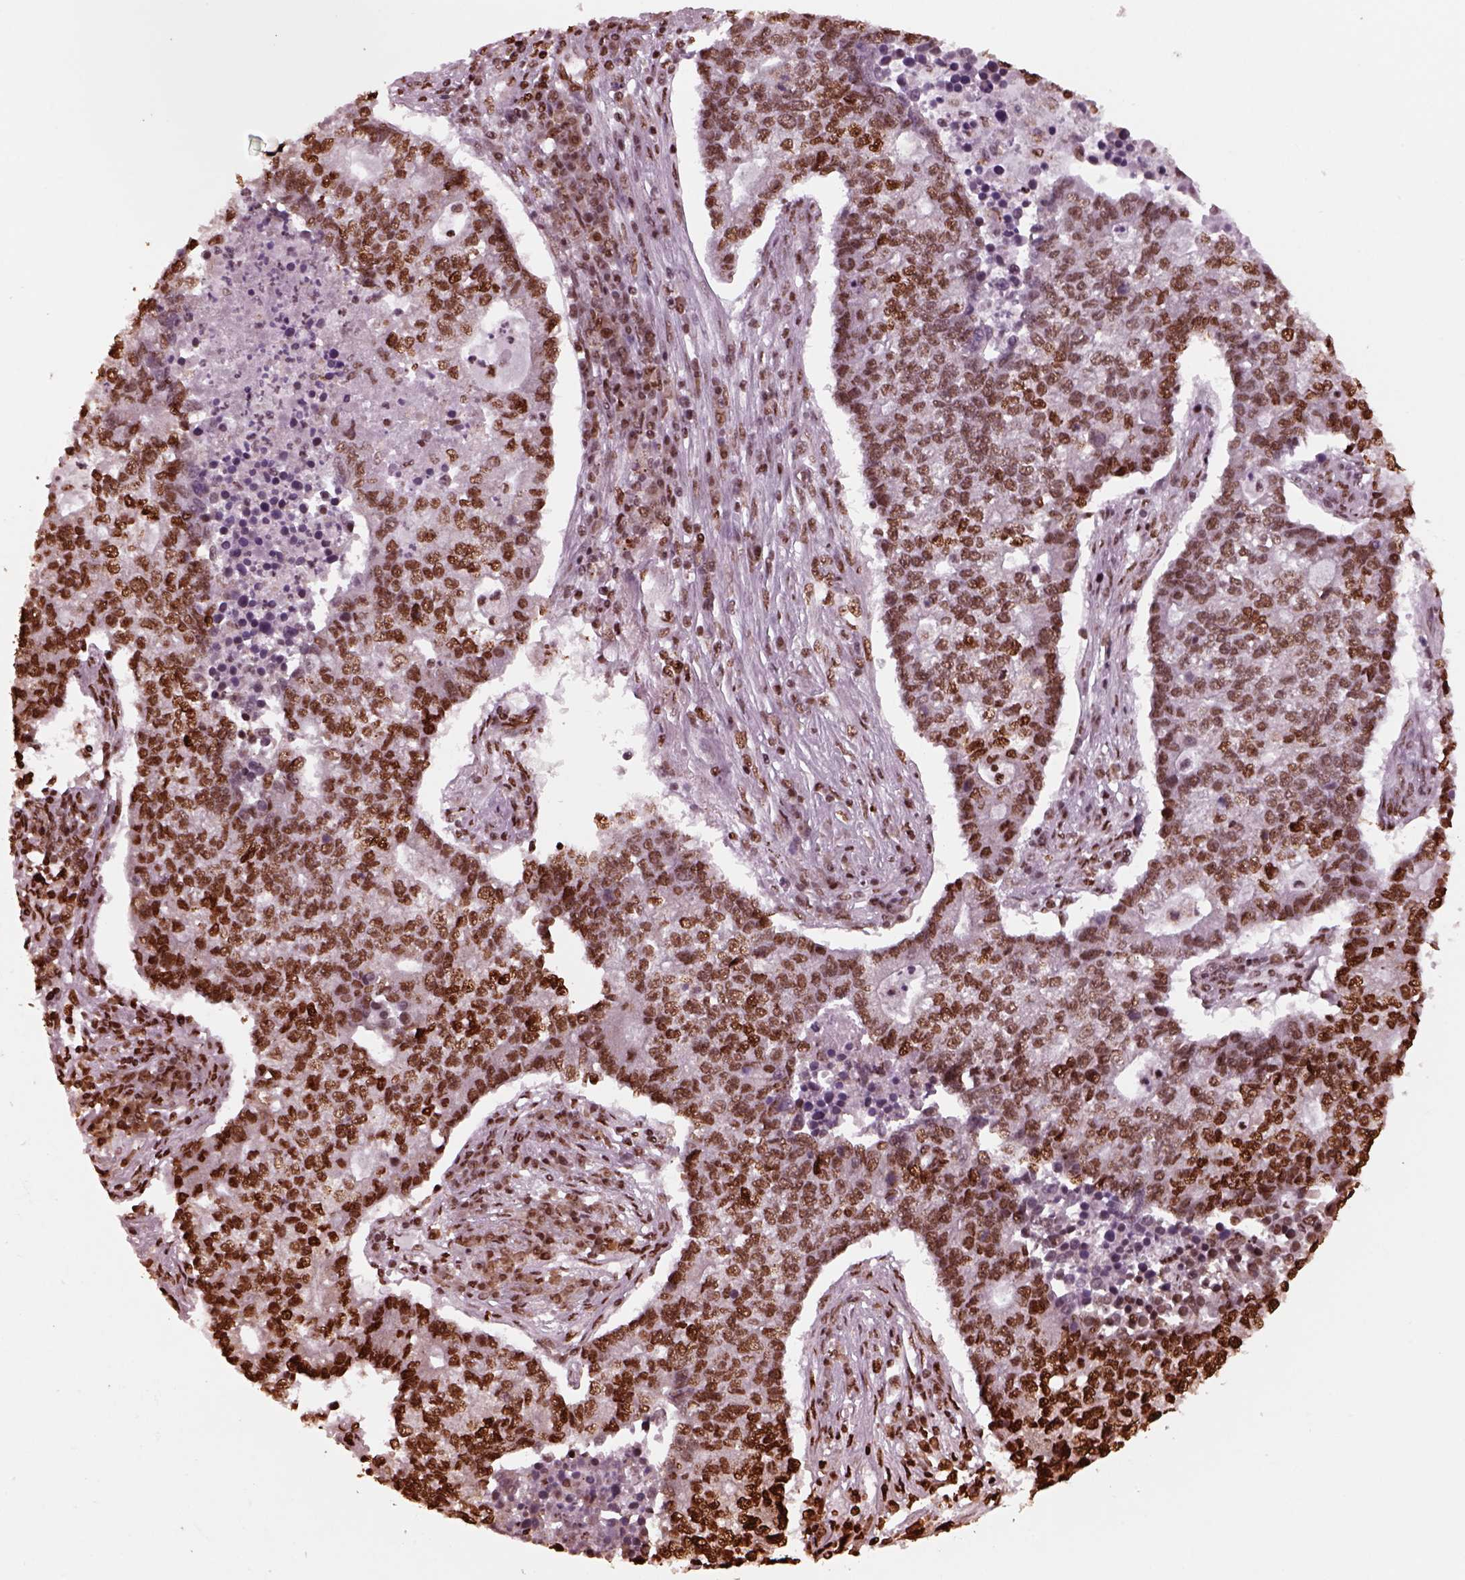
{"staining": {"intensity": "moderate", "quantity": ">75%", "location": "nuclear"}, "tissue": "lung cancer", "cell_type": "Tumor cells", "image_type": "cancer", "snomed": [{"axis": "morphology", "description": "Adenocarcinoma, NOS"}, {"axis": "topography", "description": "Lung"}], "caption": "An image showing moderate nuclear positivity in approximately >75% of tumor cells in lung adenocarcinoma, as visualized by brown immunohistochemical staining.", "gene": "NSD1", "patient": {"sex": "male", "age": 57}}